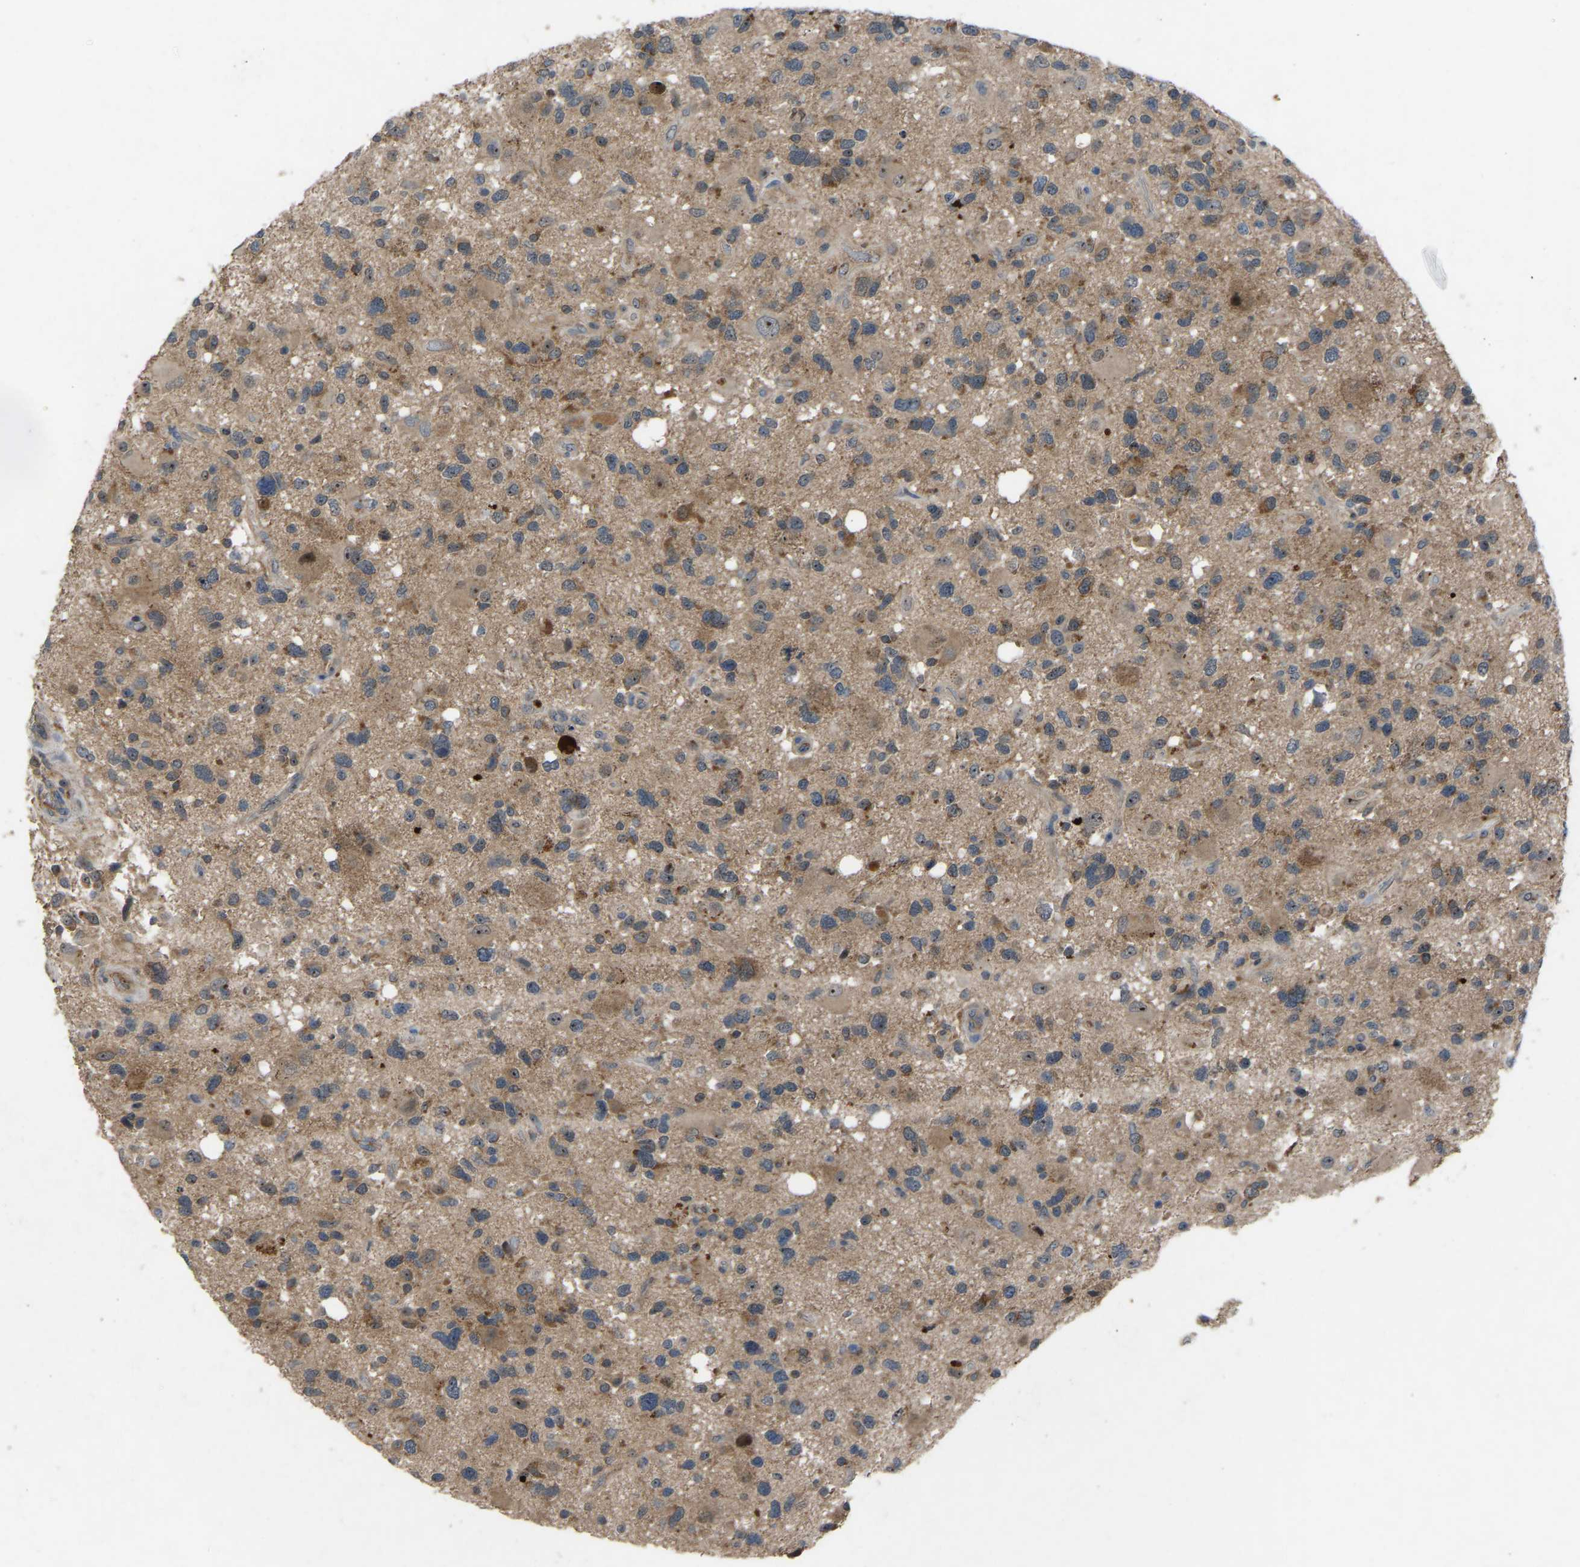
{"staining": {"intensity": "moderate", "quantity": ">75%", "location": "cytoplasmic/membranous"}, "tissue": "glioma", "cell_type": "Tumor cells", "image_type": "cancer", "snomed": [{"axis": "morphology", "description": "Glioma, malignant, High grade"}, {"axis": "topography", "description": "Brain"}], "caption": "High-magnification brightfield microscopy of glioma stained with DAB (3,3'-diaminobenzidine) (brown) and counterstained with hematoxylin (blue). tumor cells exhibit moderate cytoplasmic/membranous expression is identified in about>75% of cells. The protein is stained brown, and the nuclei are stained in blue (DAB (3,3'-diaminobenzidine) IHC with brightfield microscopy, high magnification).", "gene": "FHIT", "patient": {"sex": "male", "age": 33}}